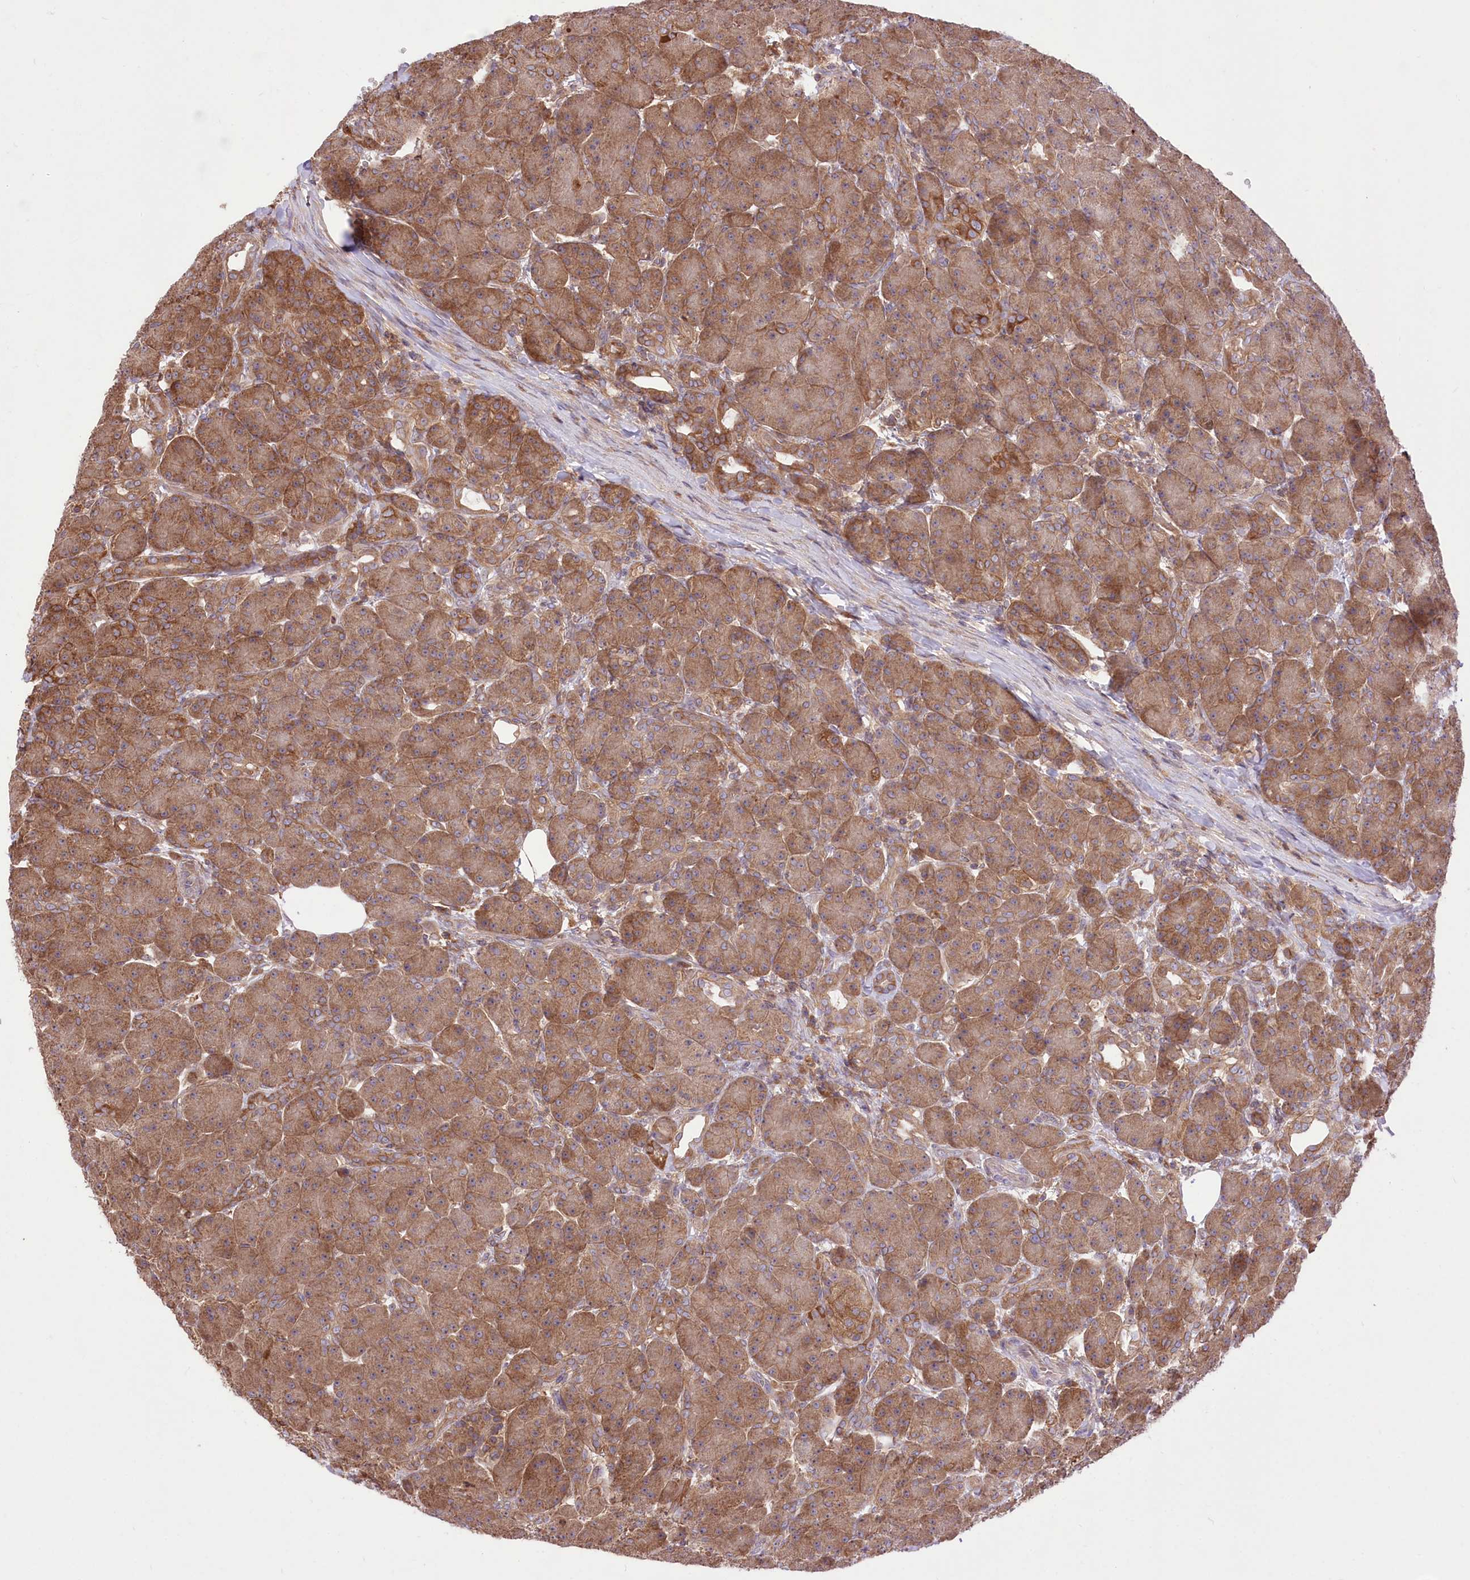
{"staining": {"intensity": "moderate", "quantity": ">75%", "location": "cytoplasmic/membranous"}, "tissue": "pancreas", "cell_type": "Exocrine glandular cells", "image_type": "normal", "snomed": [{"axis": "morphology", "description": "Normal tissue, NOS"}, {"axis": "topography", "description": "Pancreas"}], "caption": "Pancreas stained with IHC displays moderate cytoplasmic/membranous staining in approximately >75% of exocrine glandular cells. (DAB IHC, brown staining for protein, blue staining for nuclei).", "gene": "XYLB", "patient": {"sex": "male", "age": 63}}